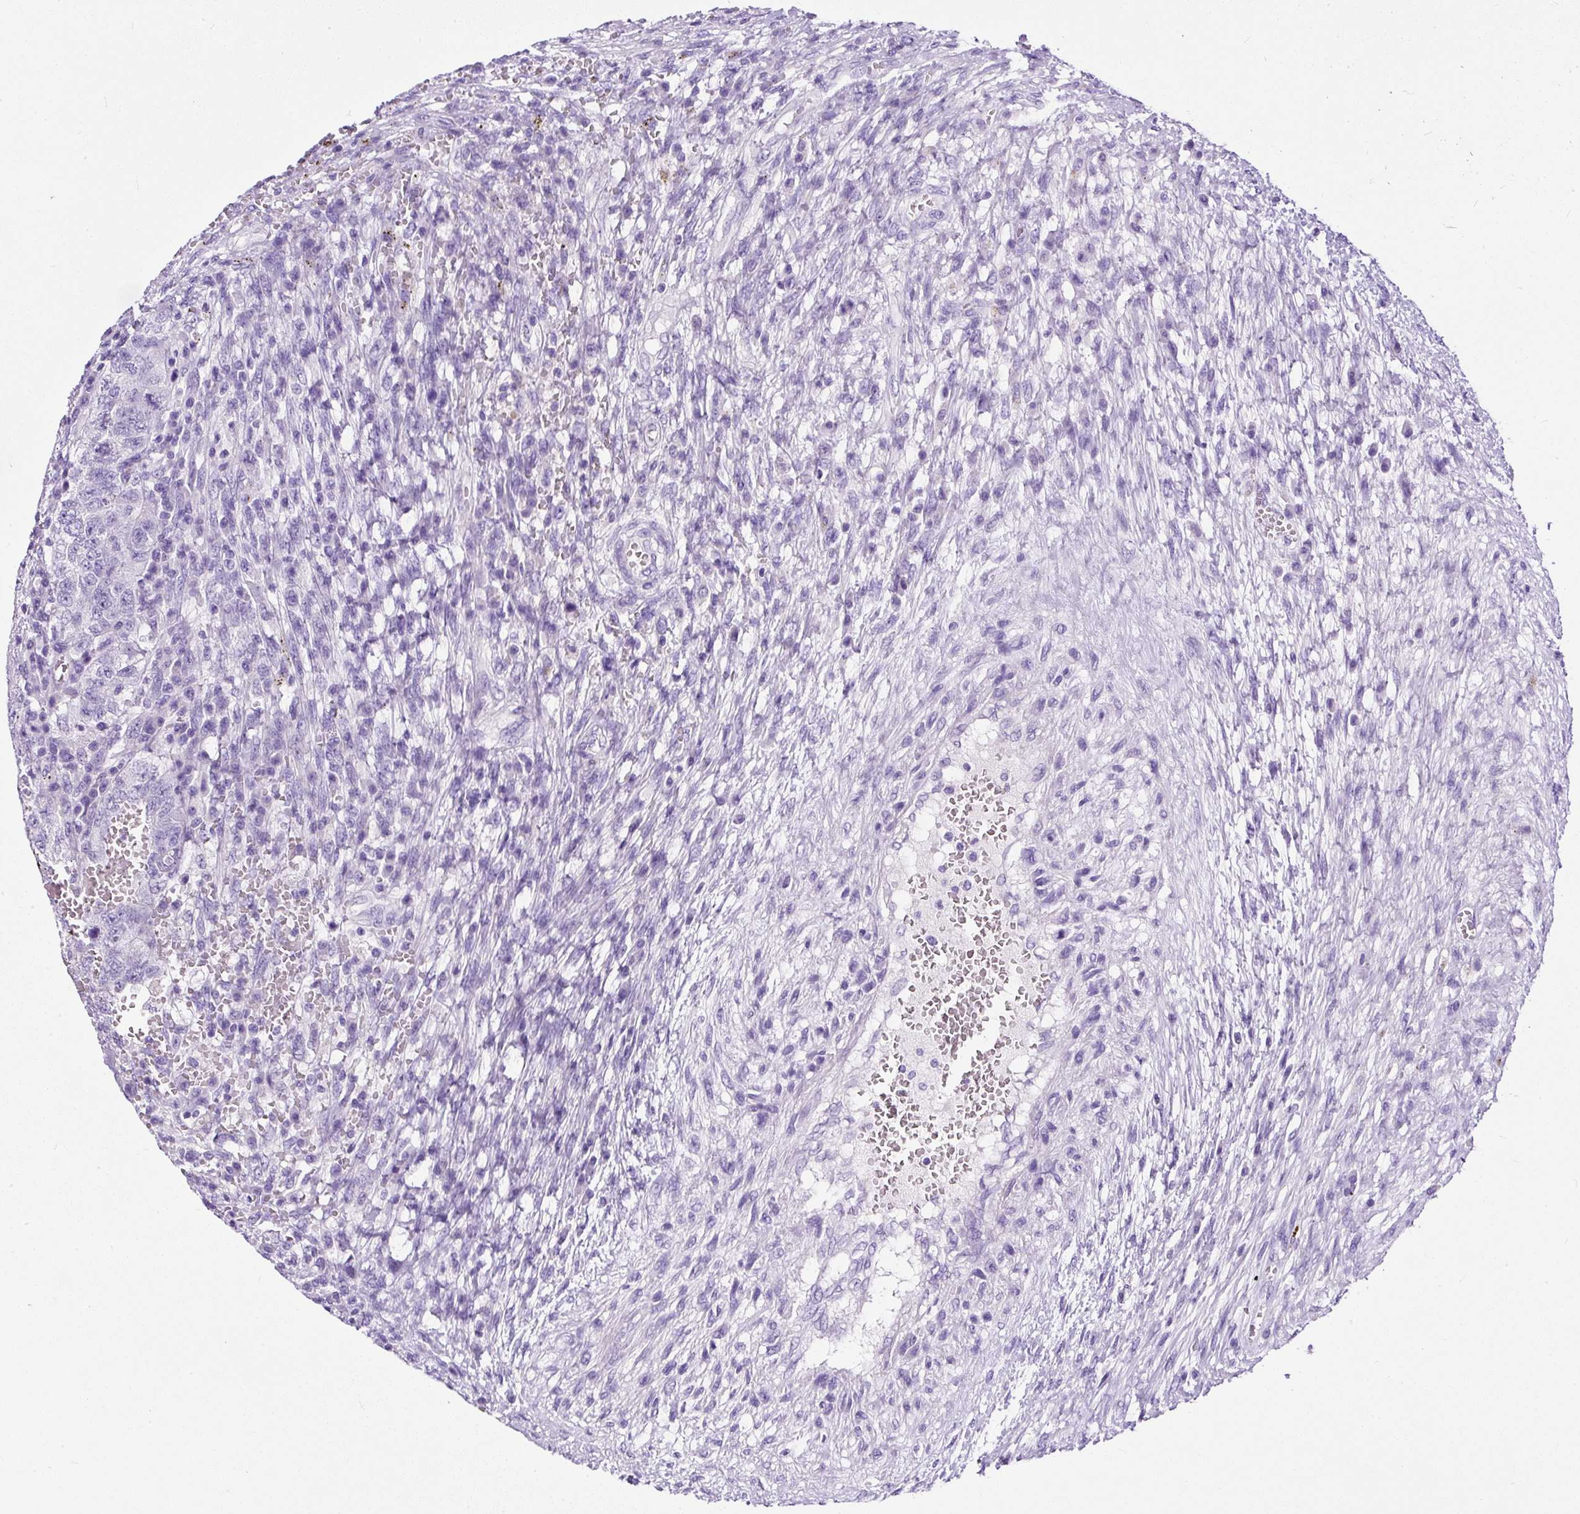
{"staining": {"intensity": "negative", "quantity": "none", "location": "none"}, "tissue": "testis cancer", "cell_type": "Tumor cells", "image_type": "cancer", "snomed": [{"axis": "morphology", "description": "Carcinoma, Embryonal, NOS"}, {"axis": "topography", "description": "Testis"}], "caption": "The micrograph reveals no significant expression in tumor cells of testis embryonal carcinoma. (DAB (3,3'-diaminobenzidine) IHC, high magnification).", "gene": "STOX2", "patient": {"sex": "male", "age": 26}}